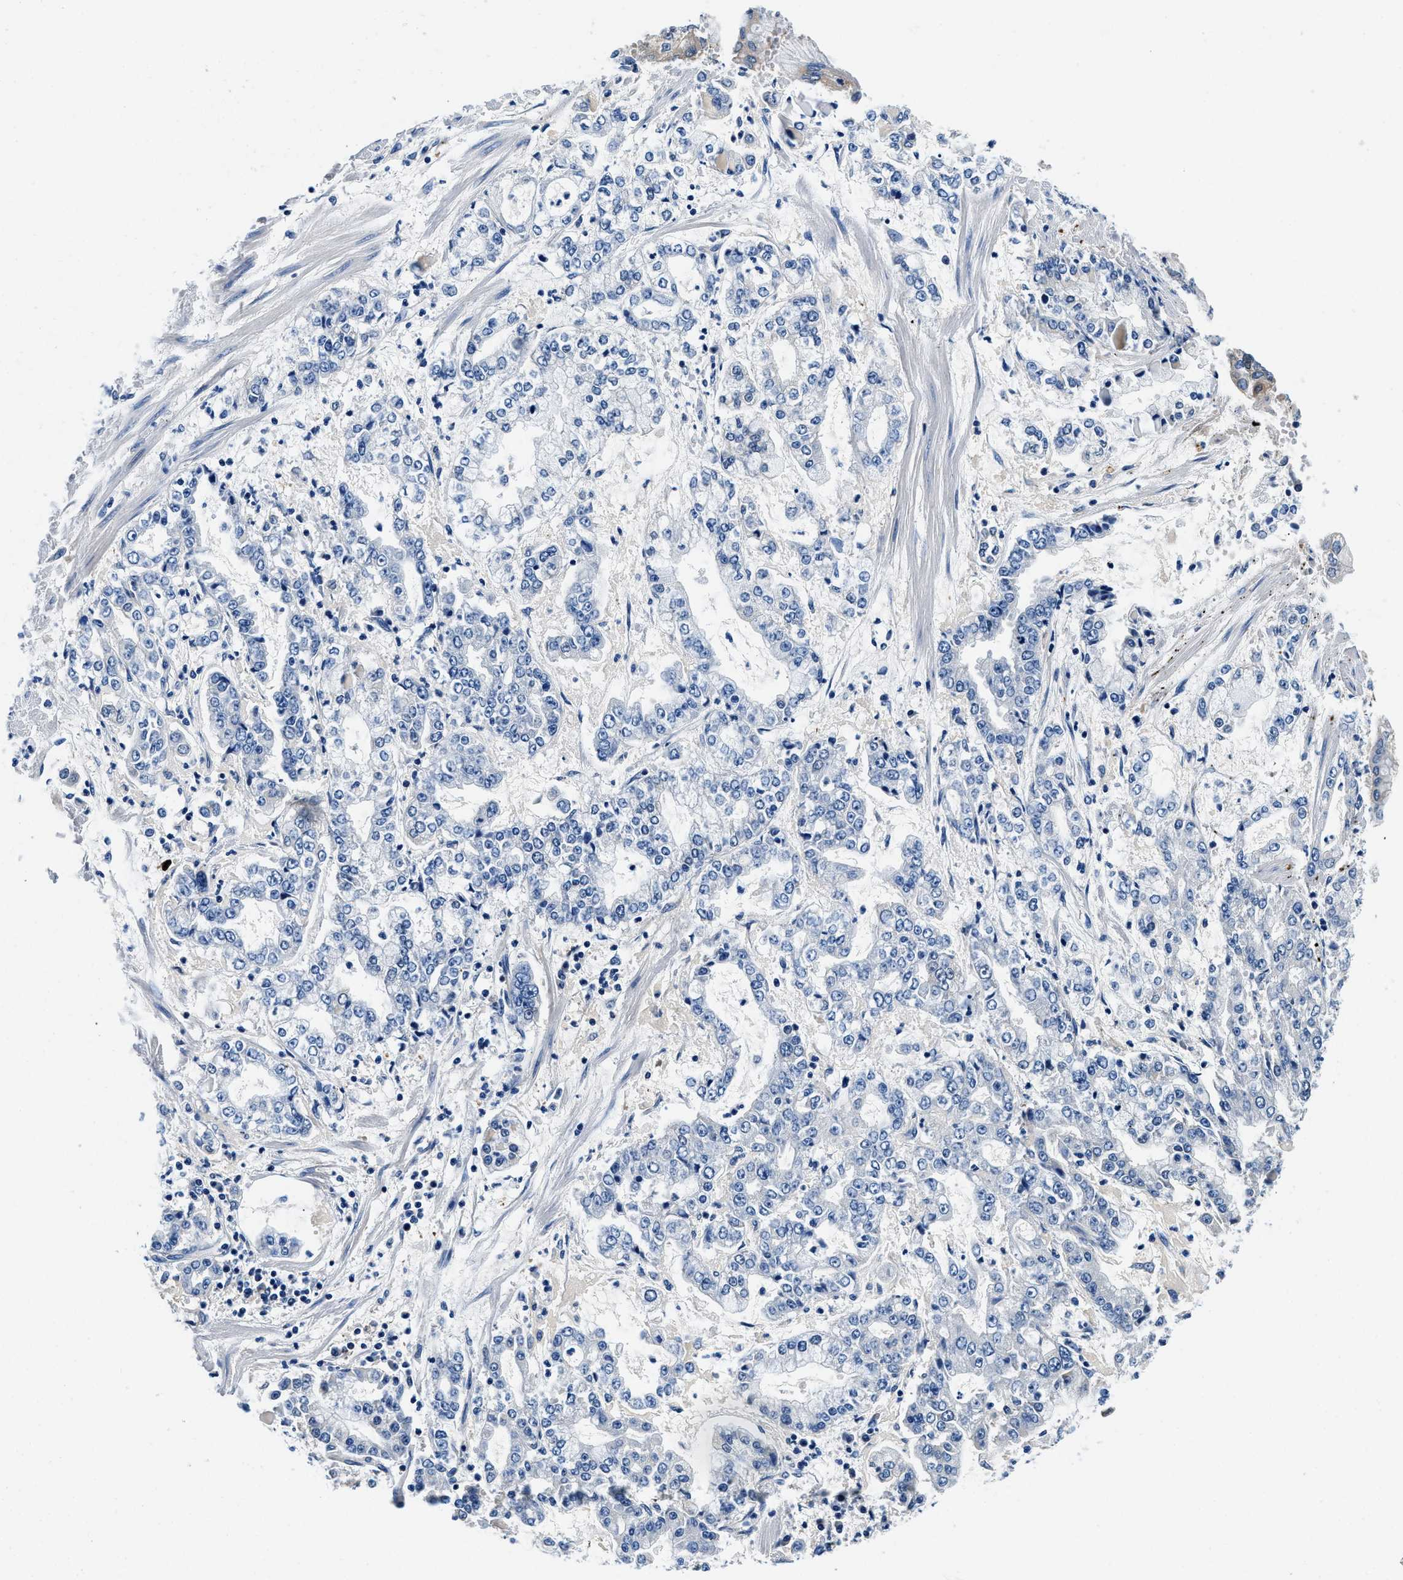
{"staining": {"intensity": "negative", "quantity": "none", "location": "none"}, "tissue": "stomach cancer", "cell_type": "Tumor cells", "image_type": "cancer", "snomed": [{"axis": "morphology", "description": "Adenocarcinoma, NOS"}, {"axis": "topography", "description": "Stomach"}], "caption": "Immunohistochemistry image of stomach cancer stained for a protein (brown), which demonstrates no staining in tumor cells. (IHC, brightfield microscopy, high magnification).", "gene": "ZFAND3", "patient": {"sex": "male", "age": 76}}